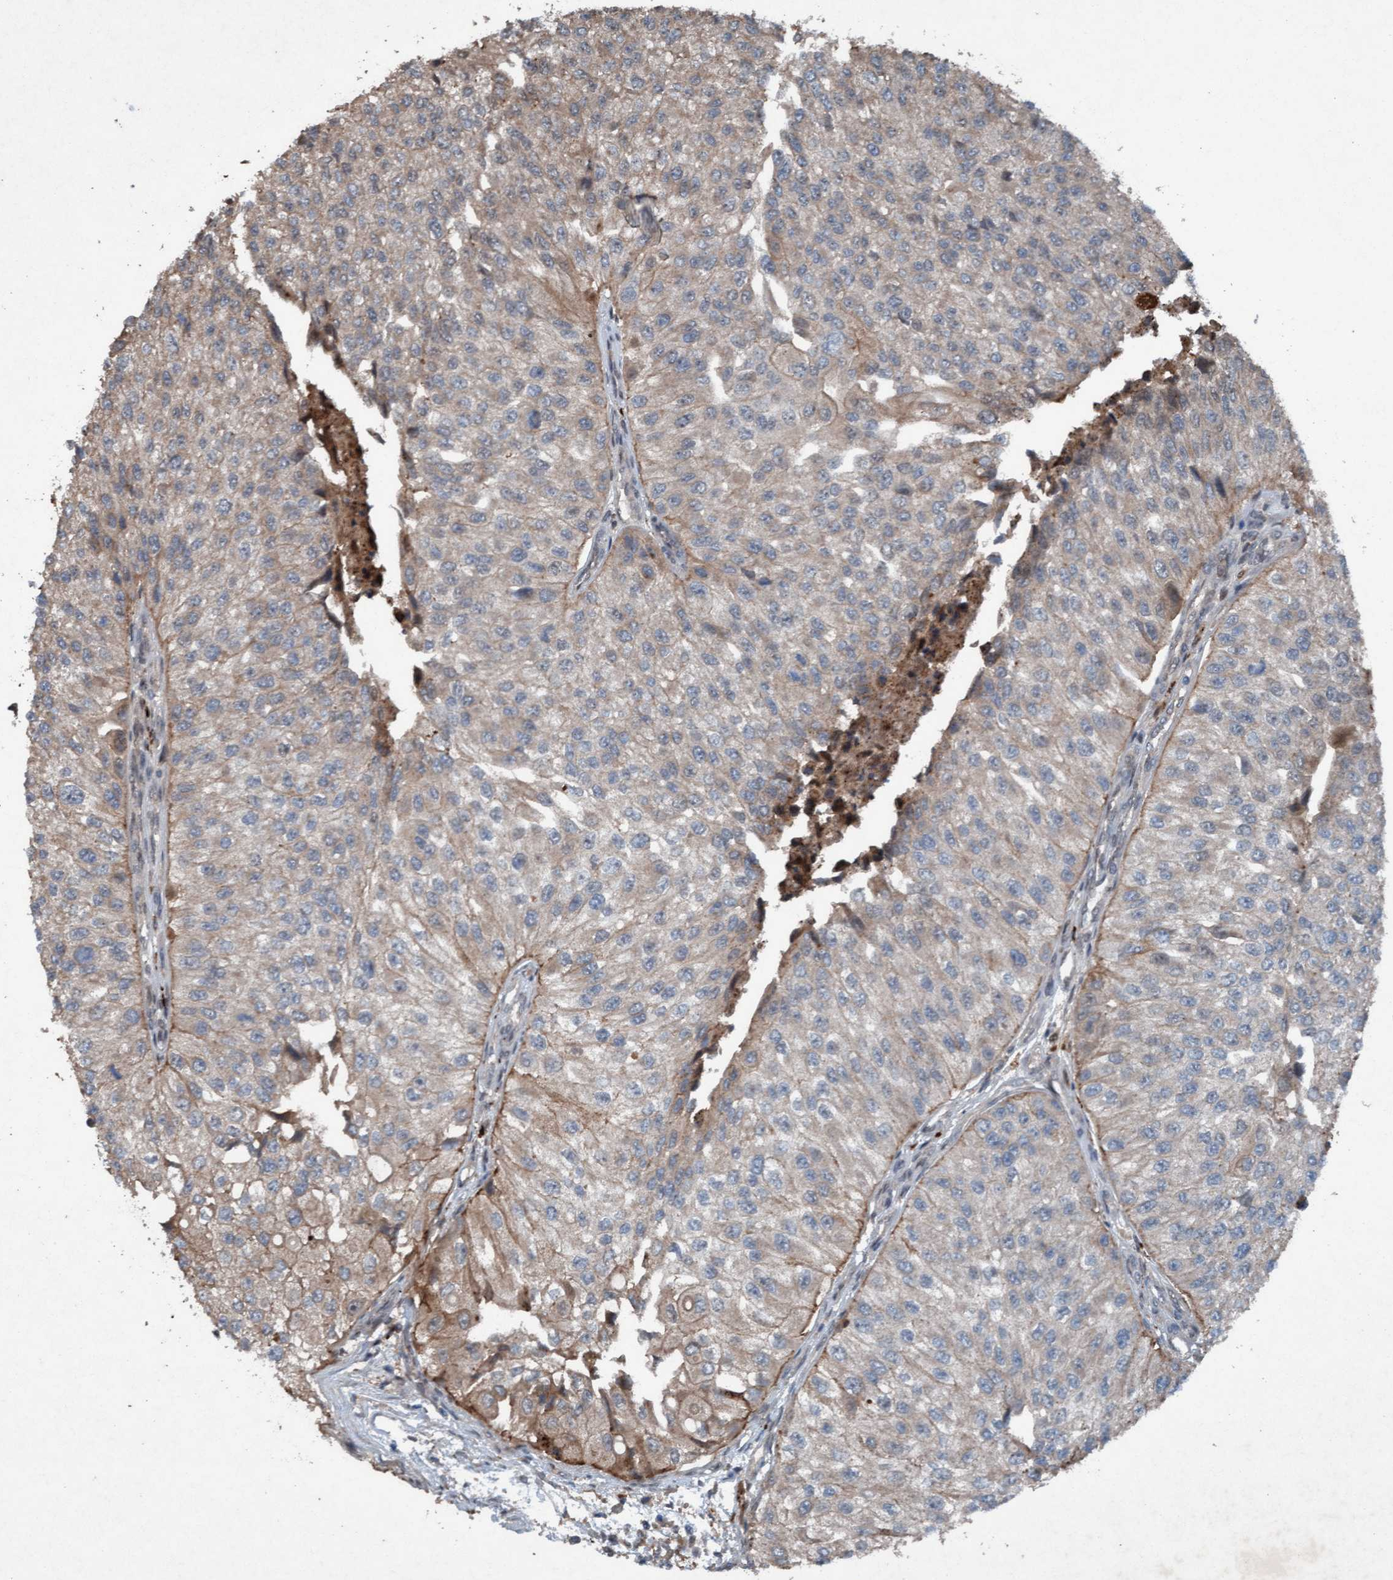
{"staining": {"intensity": "moderate", "quantity": "<25%", "location": "cytoplasmic/membranous"}, "tissue": "urothelial cancer", "cell_type": "Tumor cells", "image_type": "cancer", "snomed": [{"axis": "morphology", "description": "Urothelial carcinoma, High grade"}, {"axis": "topography", "description": "Kidney"}, {"axis": "topography", "description": "Urinary bladder"}], "caption": "The image shows immunohistochemical staining of urothelial carcinoma (high-grade). There is moderate cytoplasmic/membranous expression is present in about <25% of tumor cells. Ihc stains the protein of interest in brown and the nuclei are stained blue.", "gene": "PLXNB2", "patient": {"sex": "male", "age": 77}}